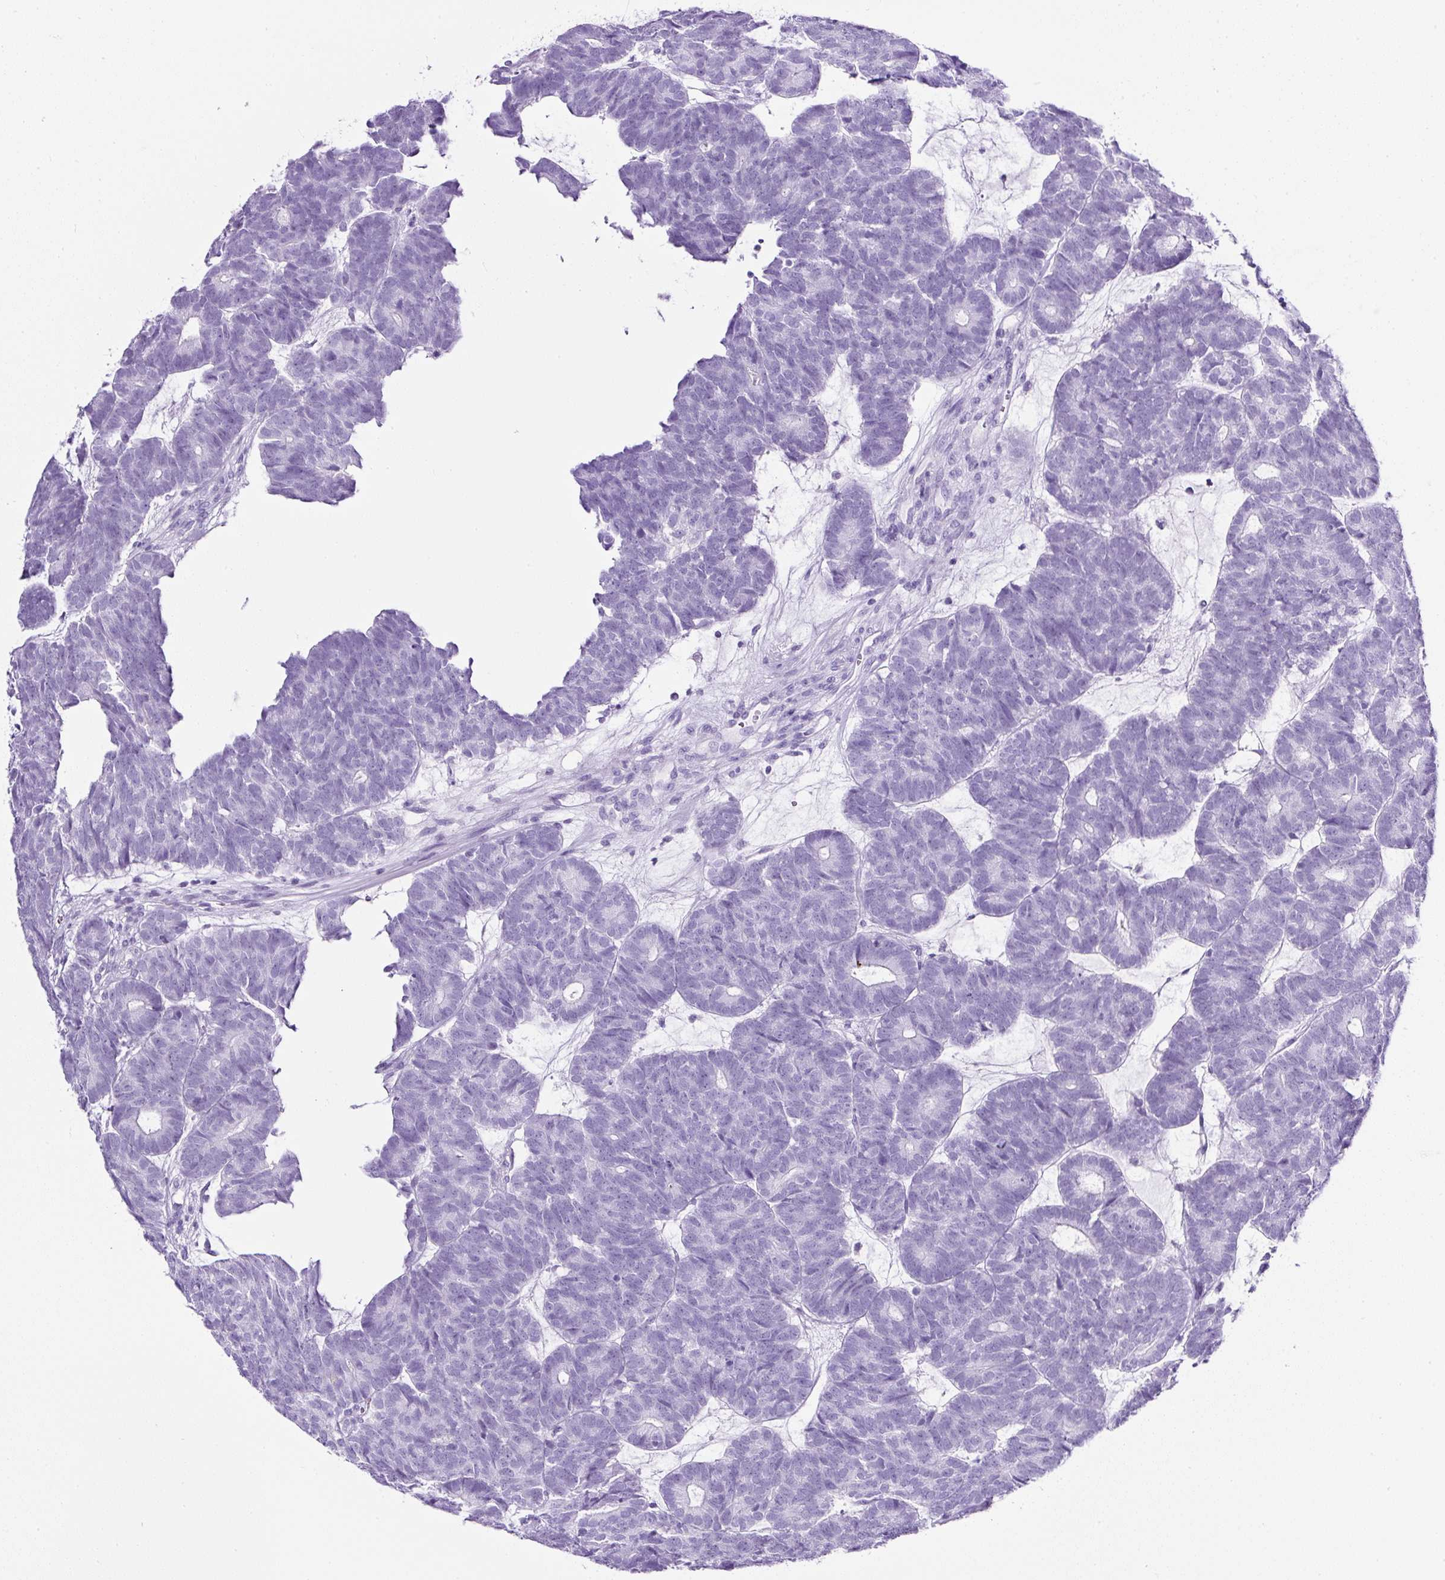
{"staining": {"intensity": "negative", "quantity": "none", "location": "none"}, "tissue": "head and neck cancer", "cell_type": "Tumor cells", "image_type": "cancer", "snomed": [{"axis": "morphology", "description": "Adenocarcinoma, NOS"}, {"axis": "topography", "description": "Head-Neck"}], "caption": "Photomicrograph shows no significant protein positivity in tumor cells of adenocarcinoma (head and neck).", "gene": "TMEM200B", "patient": {"sex": "female", "age": 81}}